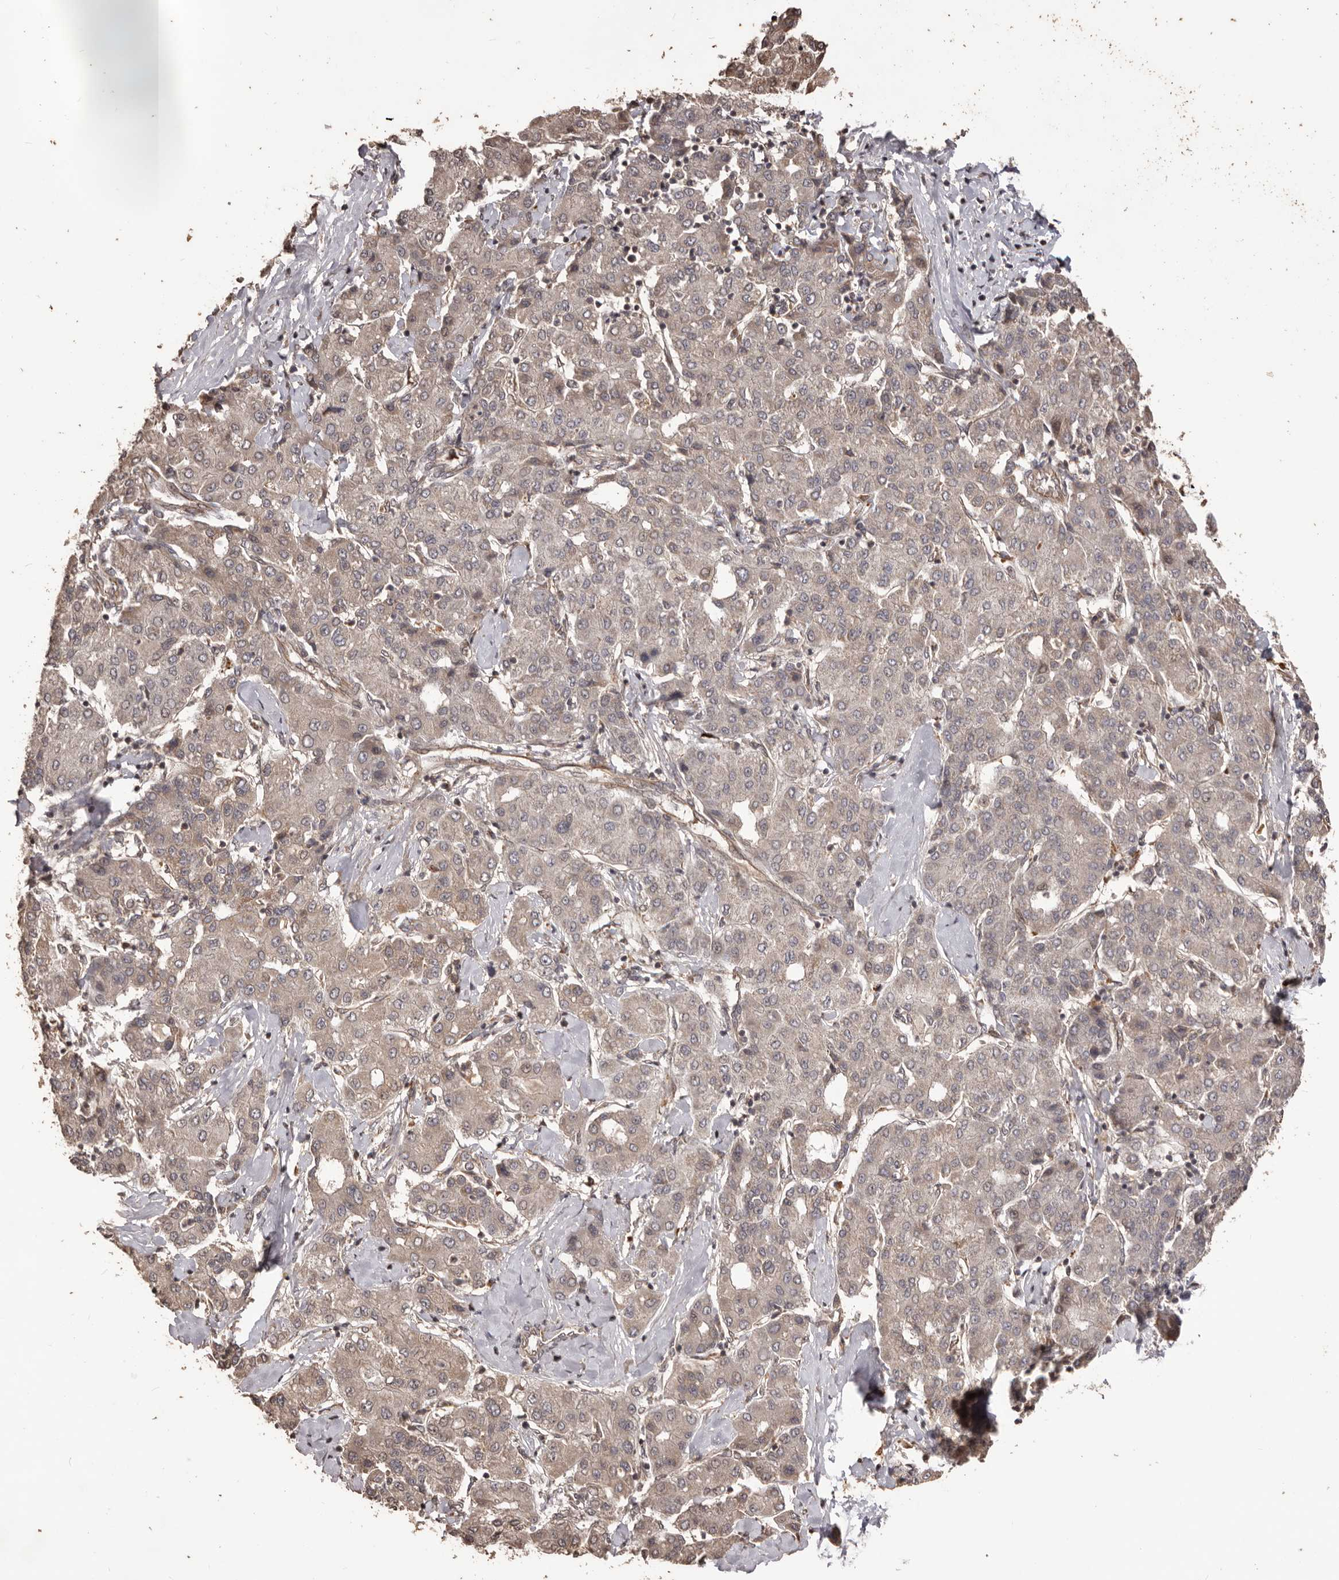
{"staining": {"intensity": "weak", "quantity": ">75%", "location": "cytoplasmic/membranous"}, "tissue": "liver cancer", "cell_type": "Tumor cells", "image_type": "cancer", "snomed": [{"axis": "morphology", "description": "Carcinoma, Hepatocellular, NOS"}, {"axis": "topography", "description": "Liver"}], "caption": "Immunohistochemical staining of human hepatocellular carcinoma (liver) shows low levels of weak cytoplasmic/membranous staining in about >75% of tumor cells.", "gene": "QRSL1", "patient": {"sex": "male", "age": 65}}